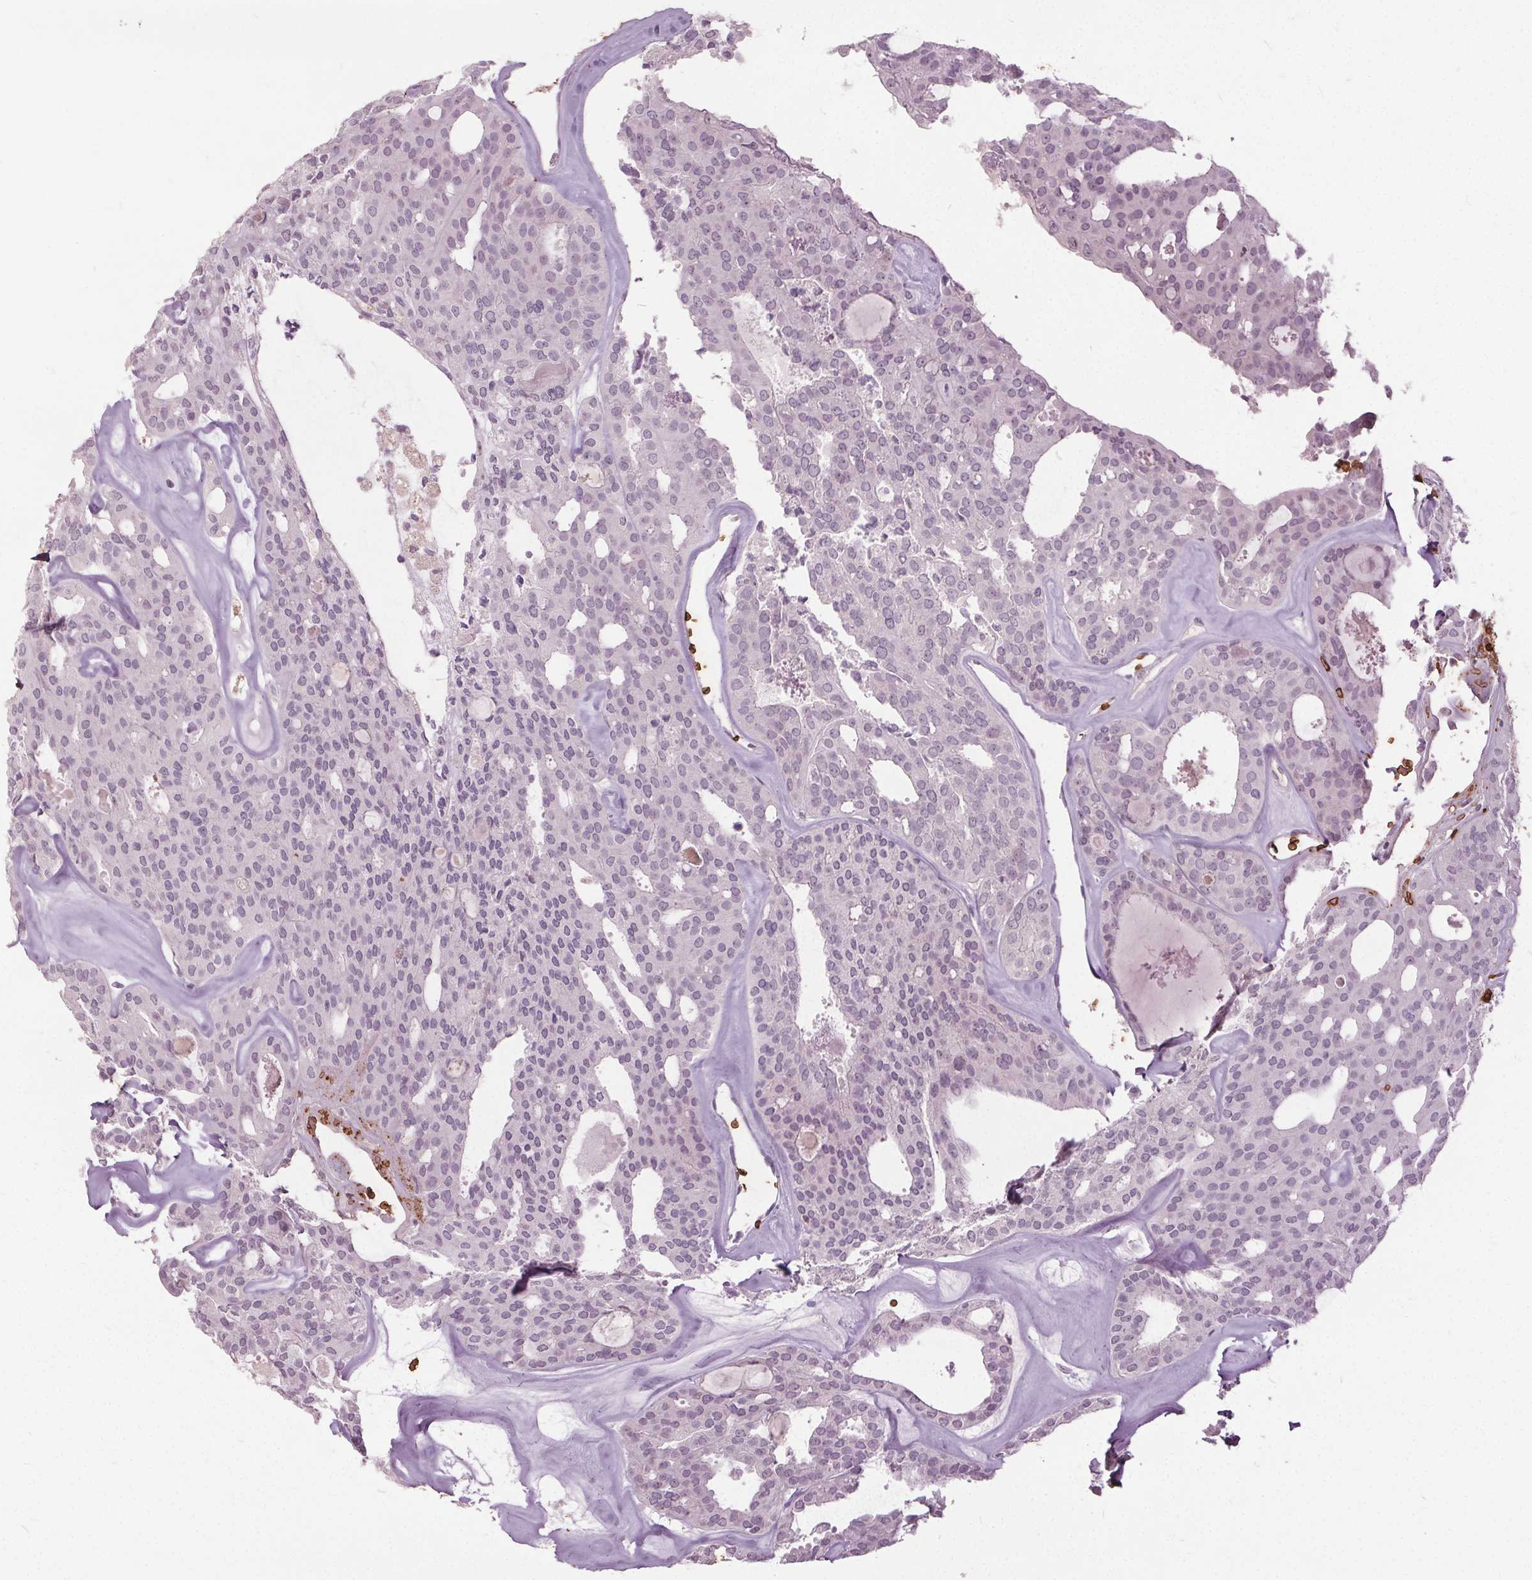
{"staining": {"intensity": "negative", "quantity": "none", "location": "none"}, "tissue": "thyroid cancer", "cell_type": "Tumor cells", "image_type": "cancer", "snomed": [{"axis": "morphology", "description": "Follicular adenoma carcinoma, NOS"}, {"axis": "topography", "description": "Thyroid gland"}], "caption": "Tumor cells show no significant staining in follicular adenoma carcinoma (thyroid). Nuclei are stained in blue.", "gene": "SLC4A1", "patient": {"sex": "male", "age": 75}}